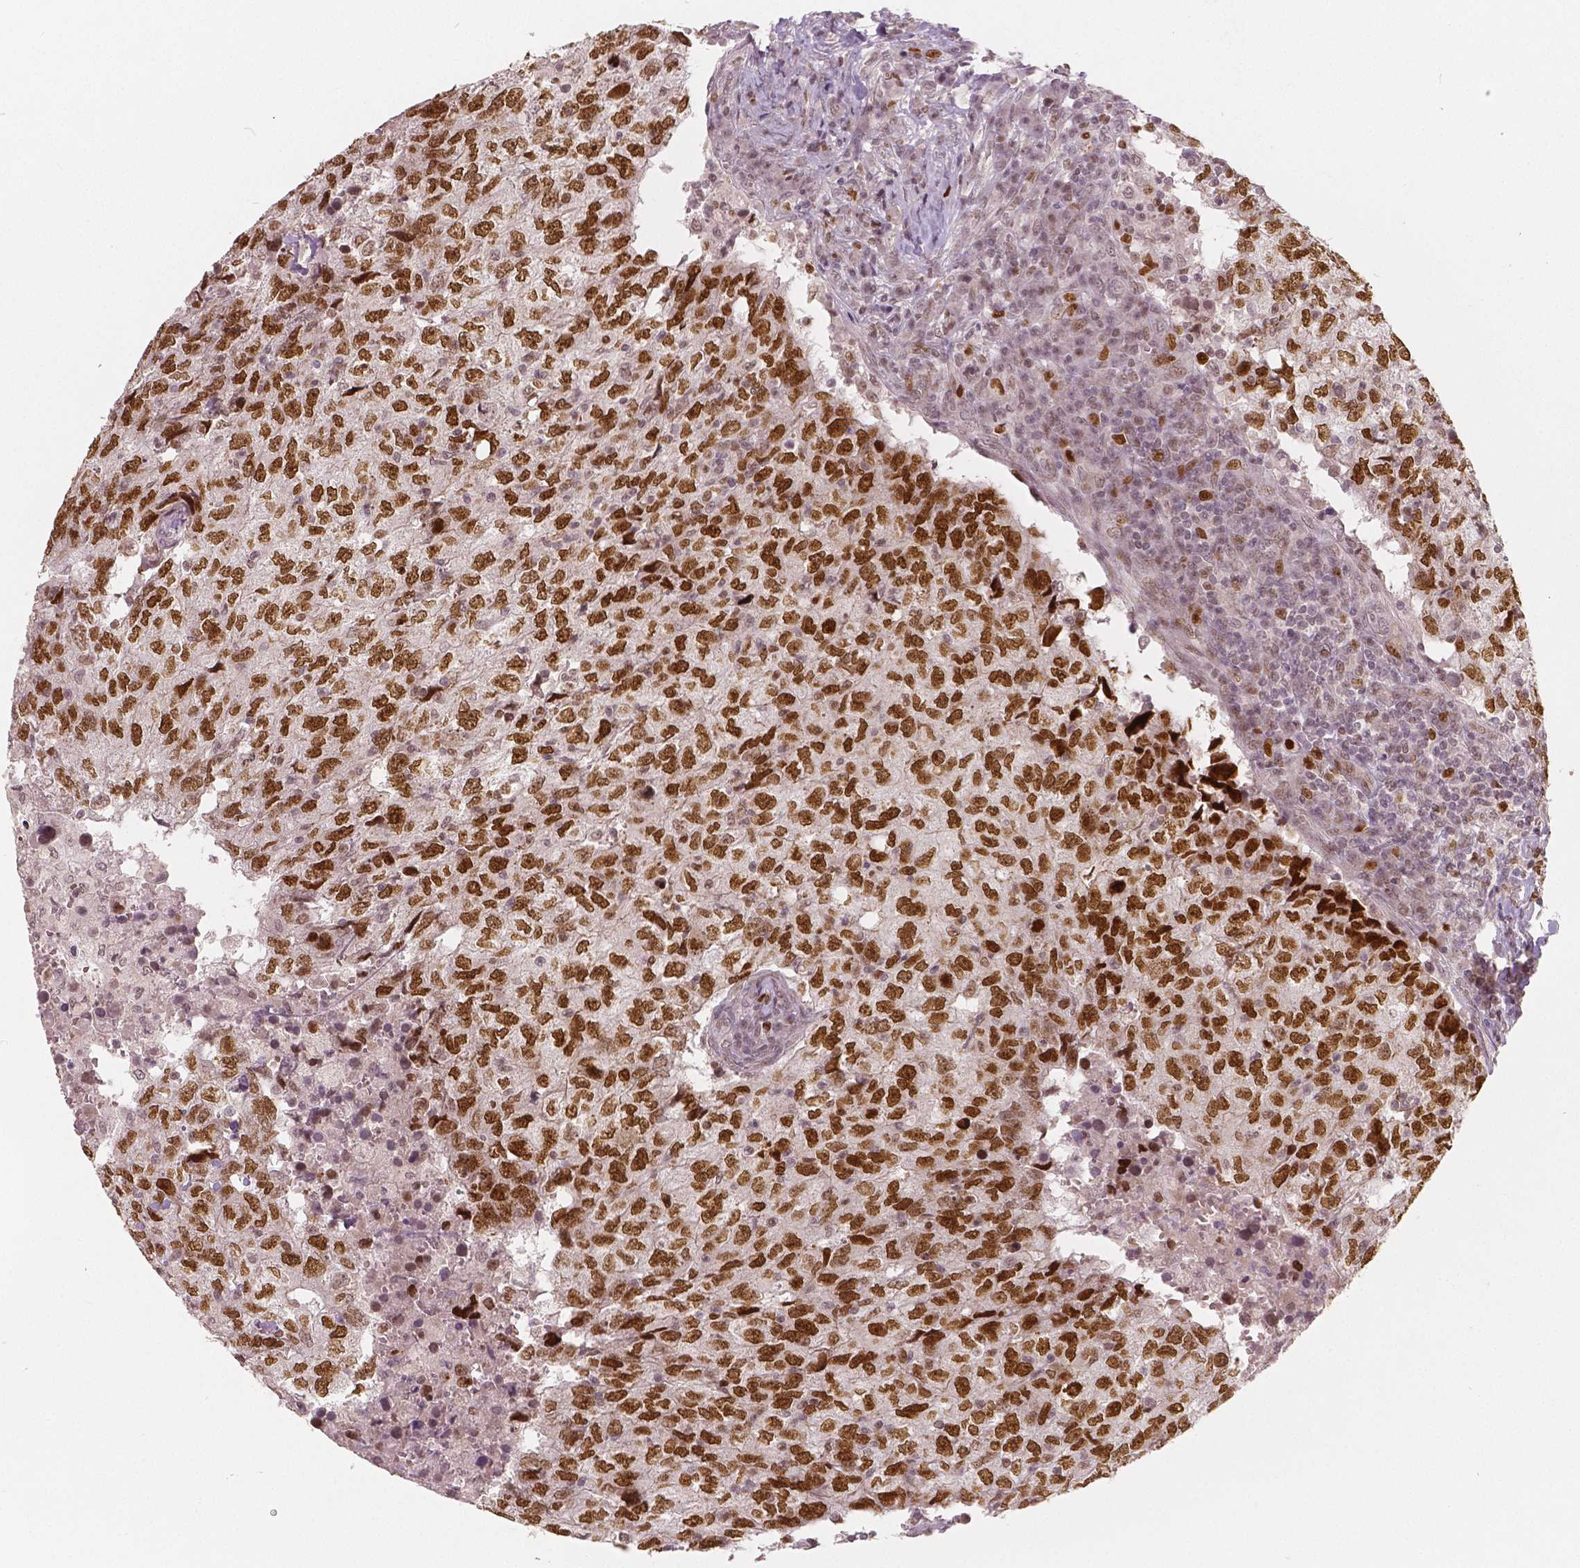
{"staining": {"intensity": "strong", "quantity": ">75%", "location": "nuclear"}, "tissue": "breast cancer", "cell_type": "Tumor cells", "image_type": "cancer", "snomed": [{"axis": "morphology", "description": "Duct carcinoma"}, {"axis": "topography", "description": "Breast"}], "caption": "Protein staining displays strong nuclear positivity in approximately >75% of tumor cells in breast cancer (invasive ductal carcinoma).", "gene": "NSD2", "patient": {"sex": "female", "age": 30}}